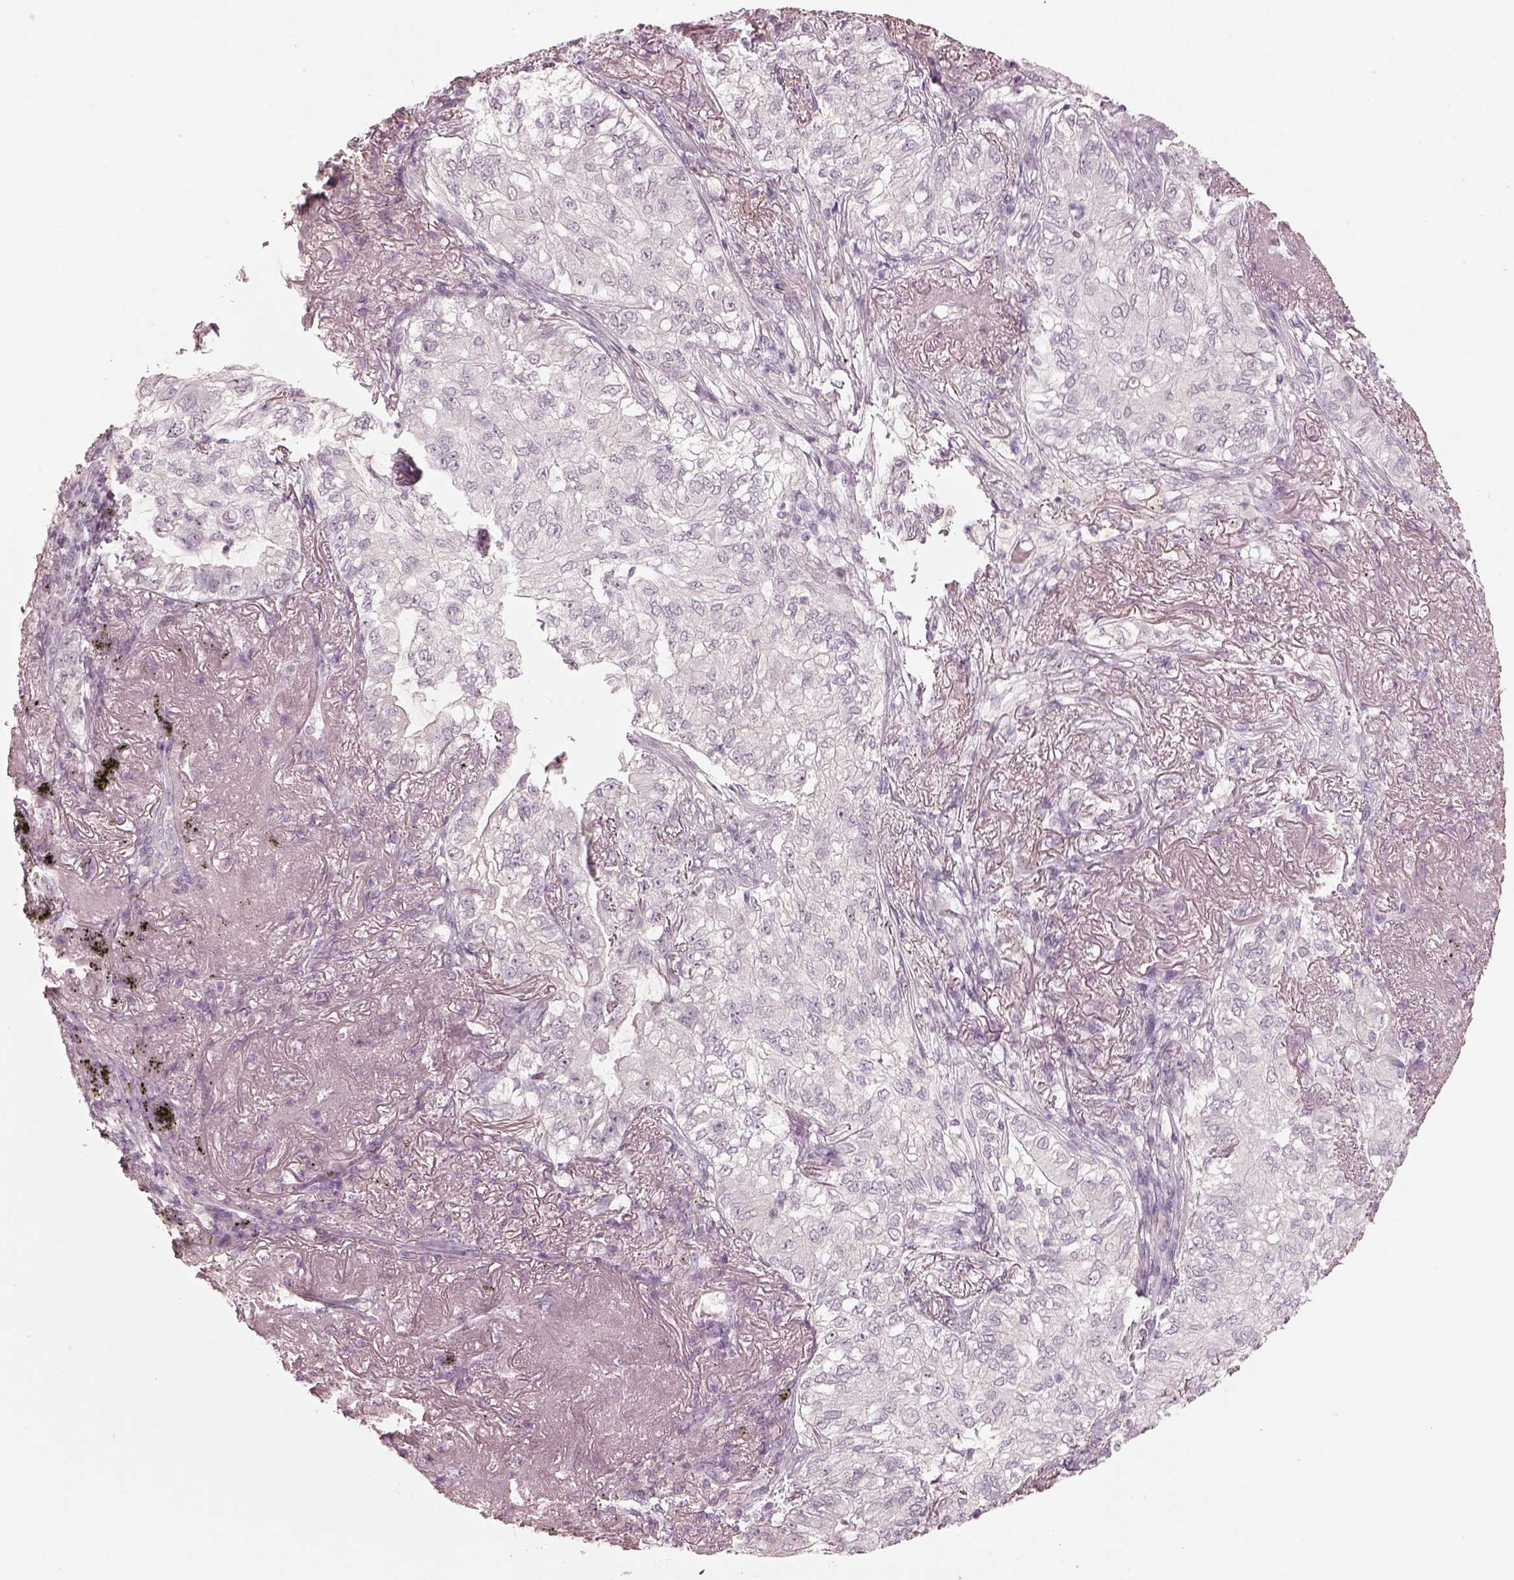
{"staining": {"intensity": "negative", "quantity": "none", "location": "none"}, "tissue": "lung cancer", "cell_type": "Tumor cells", "image_type": "cancer", "snomed": [{"axis": "morphology", "description": "Adenocarcinoma, NOS"}, {"axis": "topography", "description": "Lung"}], "caption": "IHC micrograph of neoplastic tissue: human lung adenocarcinoma stained with DAB exhibits no significant protein positivity in tumor cells.", "gene": "SPATA6L", "patient": {"sex": "female", "age": 73}}